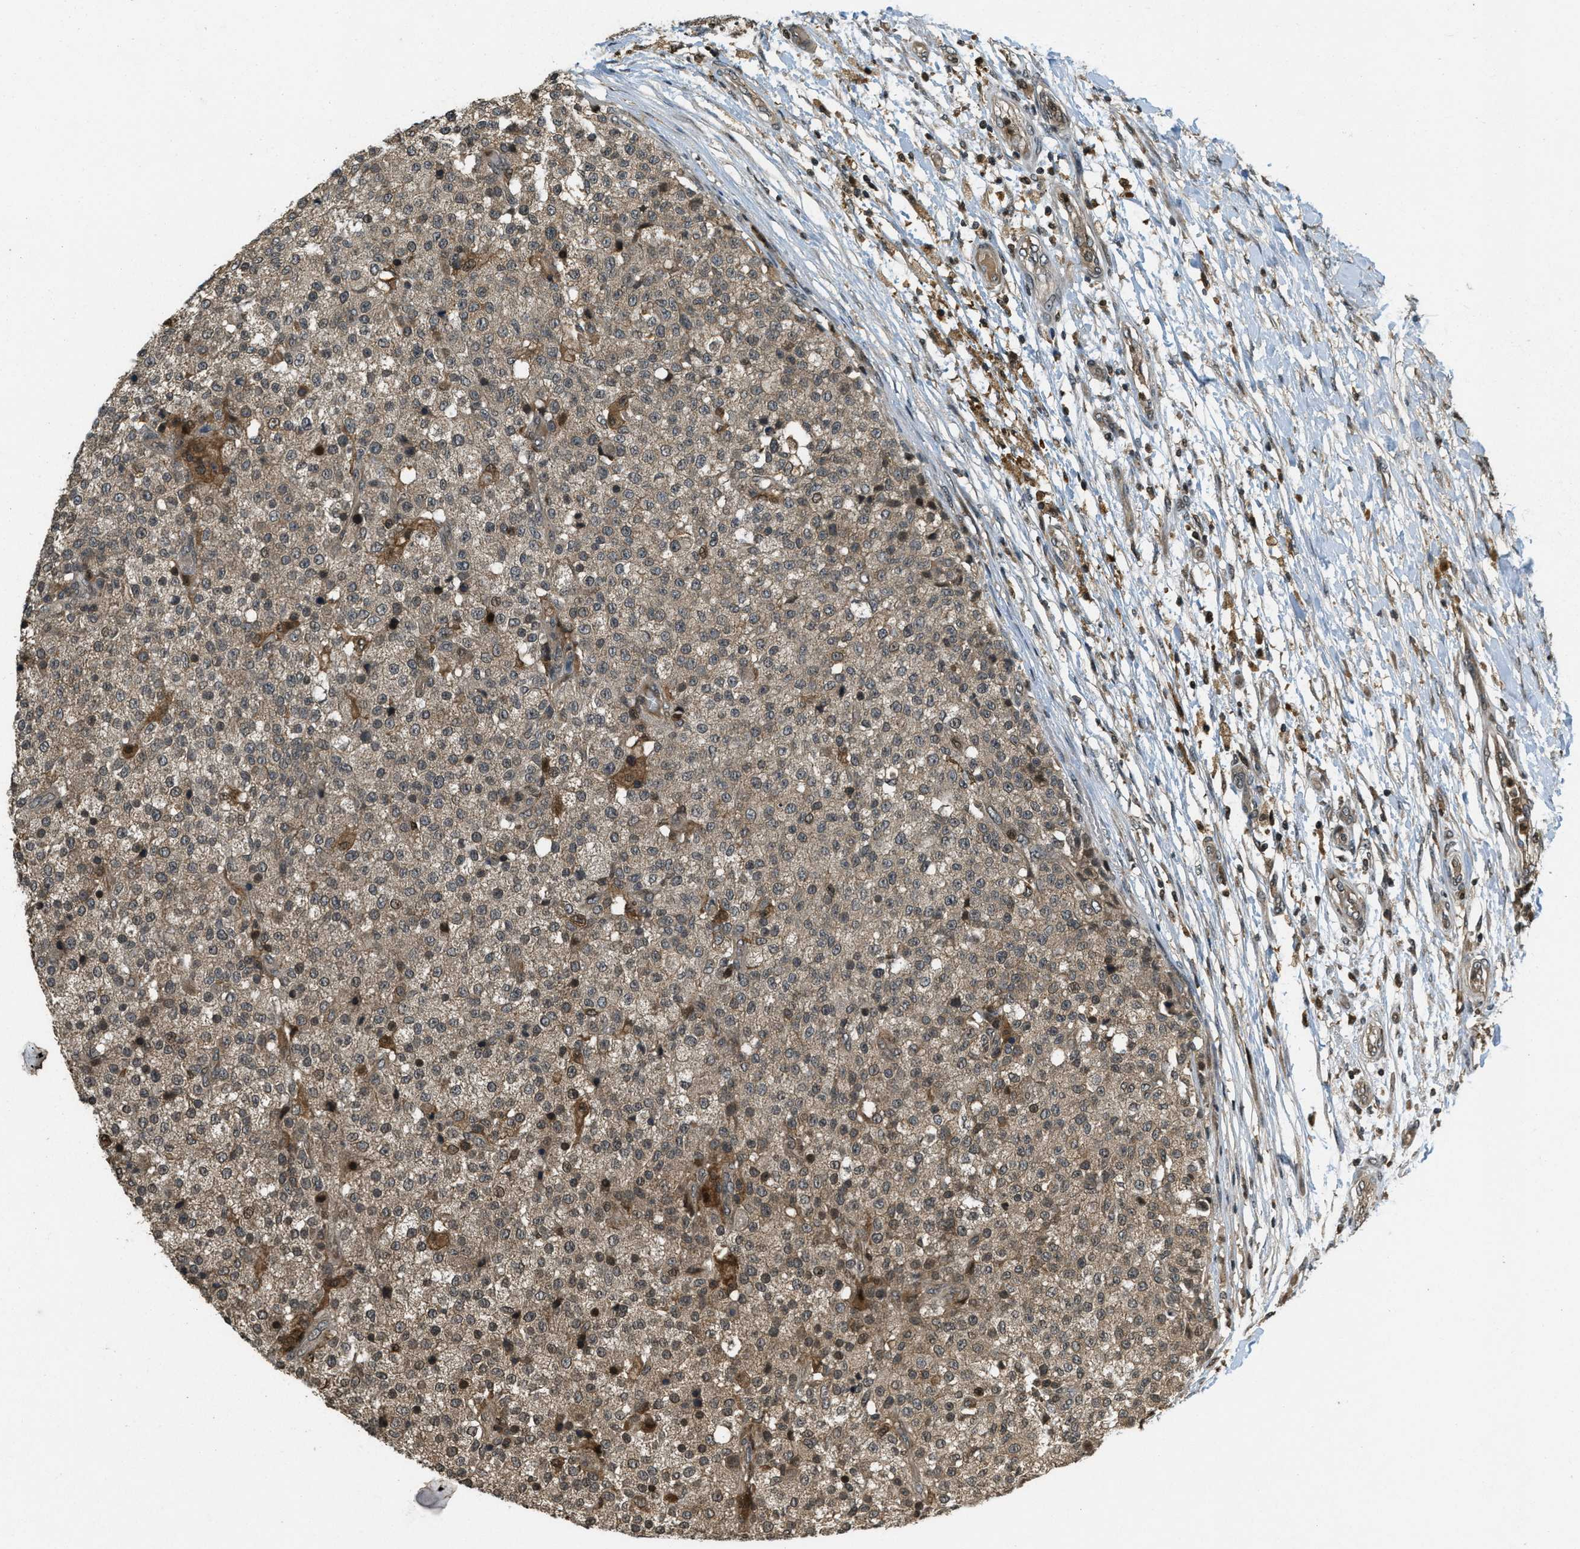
{"staining": {"intensity": "moderate", "quantity": ">75%", "location": "cytoplasmic/membranous"}, "tissue": "testis cancer", "cell_type": "Tumor cells", "image_type": "cancer", "snomed": [{"axis": "morphology", "description": "Seminoma, NOS"}, {"axis": "topography", "description": "Testis"}], "caption": "Human testis cancer stained with a protein marker demonstrates moderate staining in tumor cells.", "gene": "ATG7", "patient": {"sex": "male", "age": 59}}